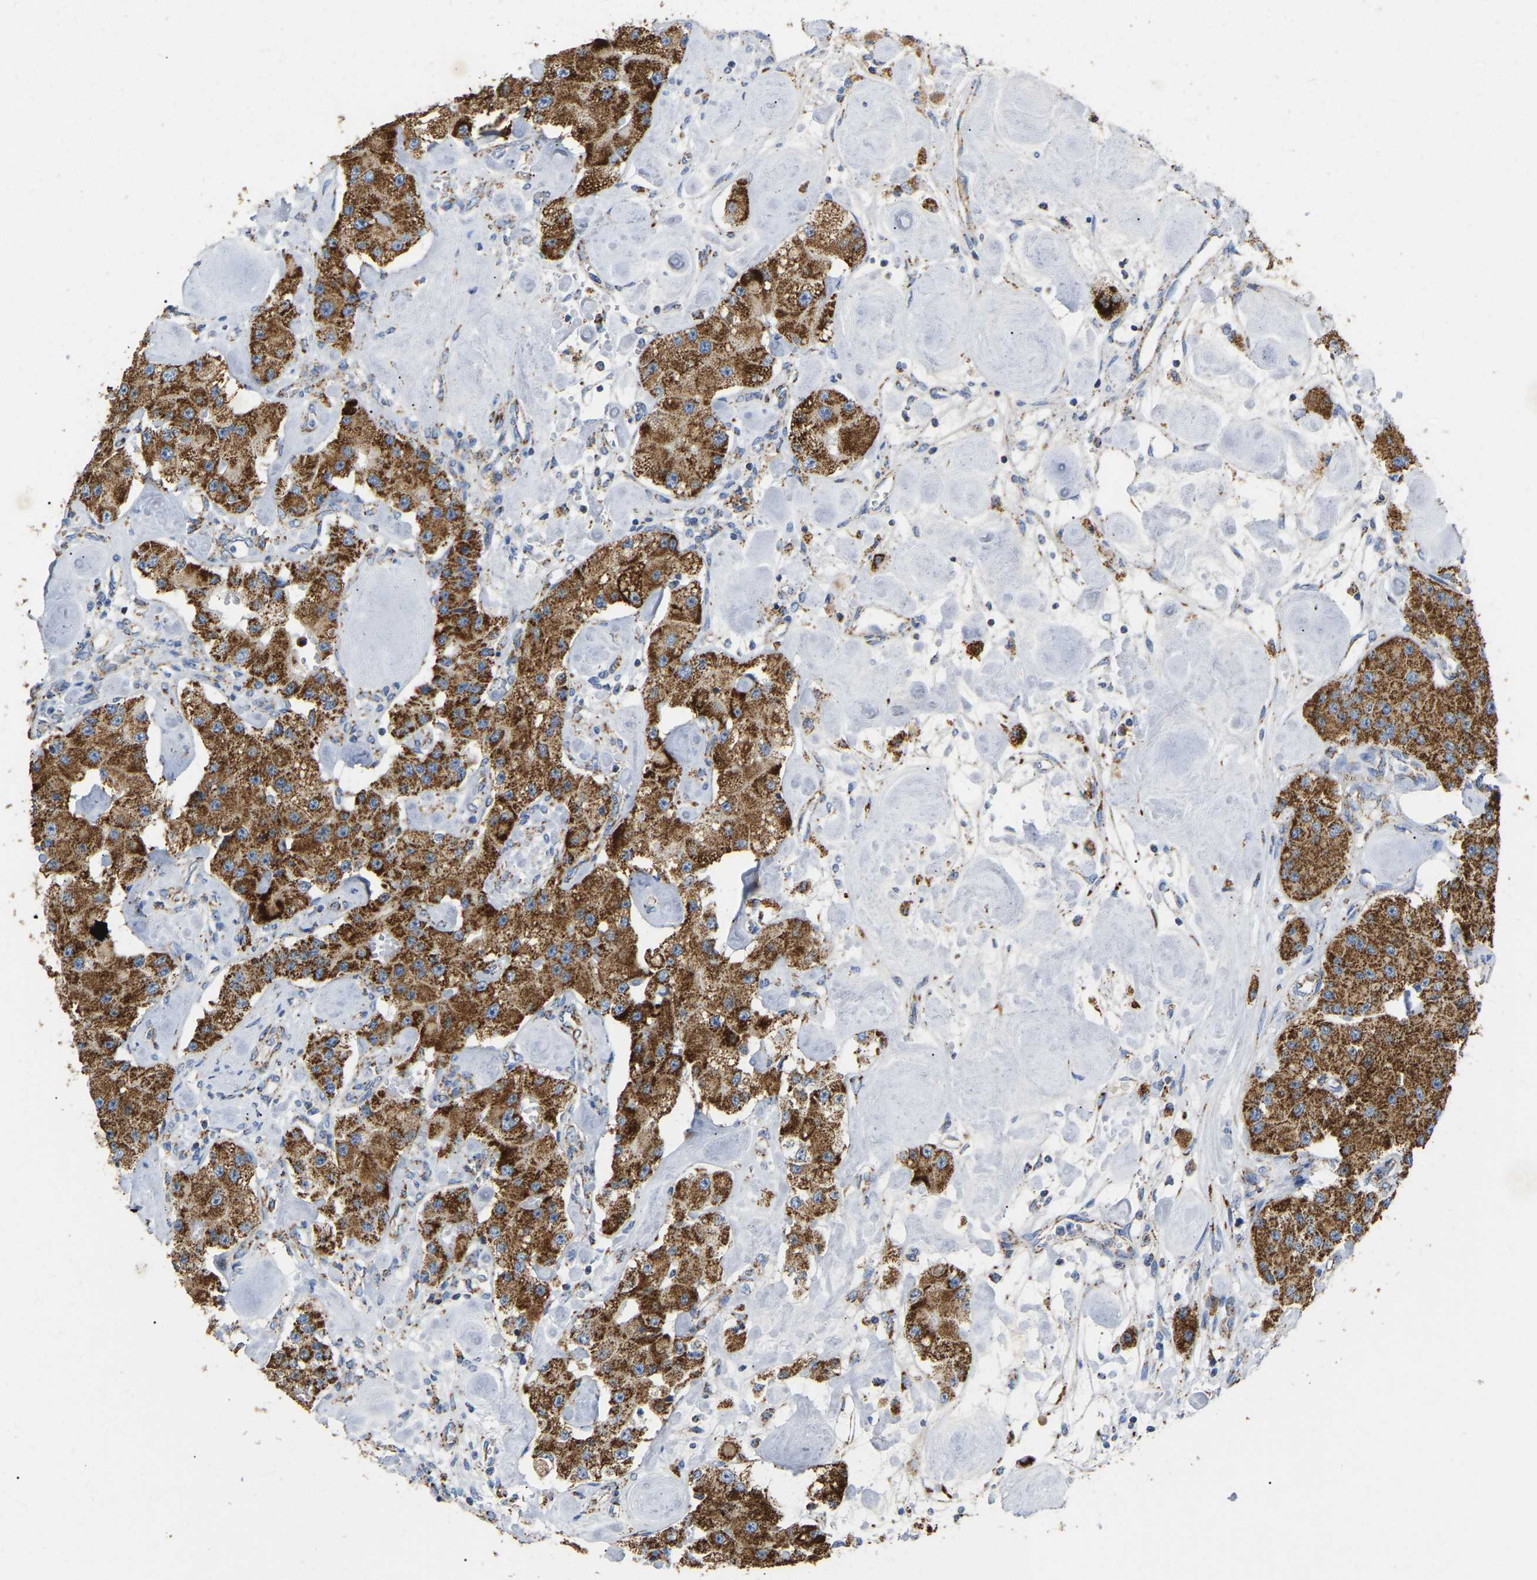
{"staining": {"intensity": "moderate", "quantity": ">75%", "location": "cytoplasmic/membranous"}, "tissue": "carcinoid", "cell_type": "Tumor cells", "image_type": "cancer", "snomed": [{"axis": "morphology", "description": "Carcinoid, malignant, NOS"}, {"axis": "topography", "description": "Pancreas"}], "caption": "Protein staining exhibits moderate cytoplasmic/membranous staining in approximately >75% of tumor cells in carcinoid. (IHC, brightfield microscopy, high magnification).", "gene": "HIBADH", "patient": {"sex": "male", "age": 41}}